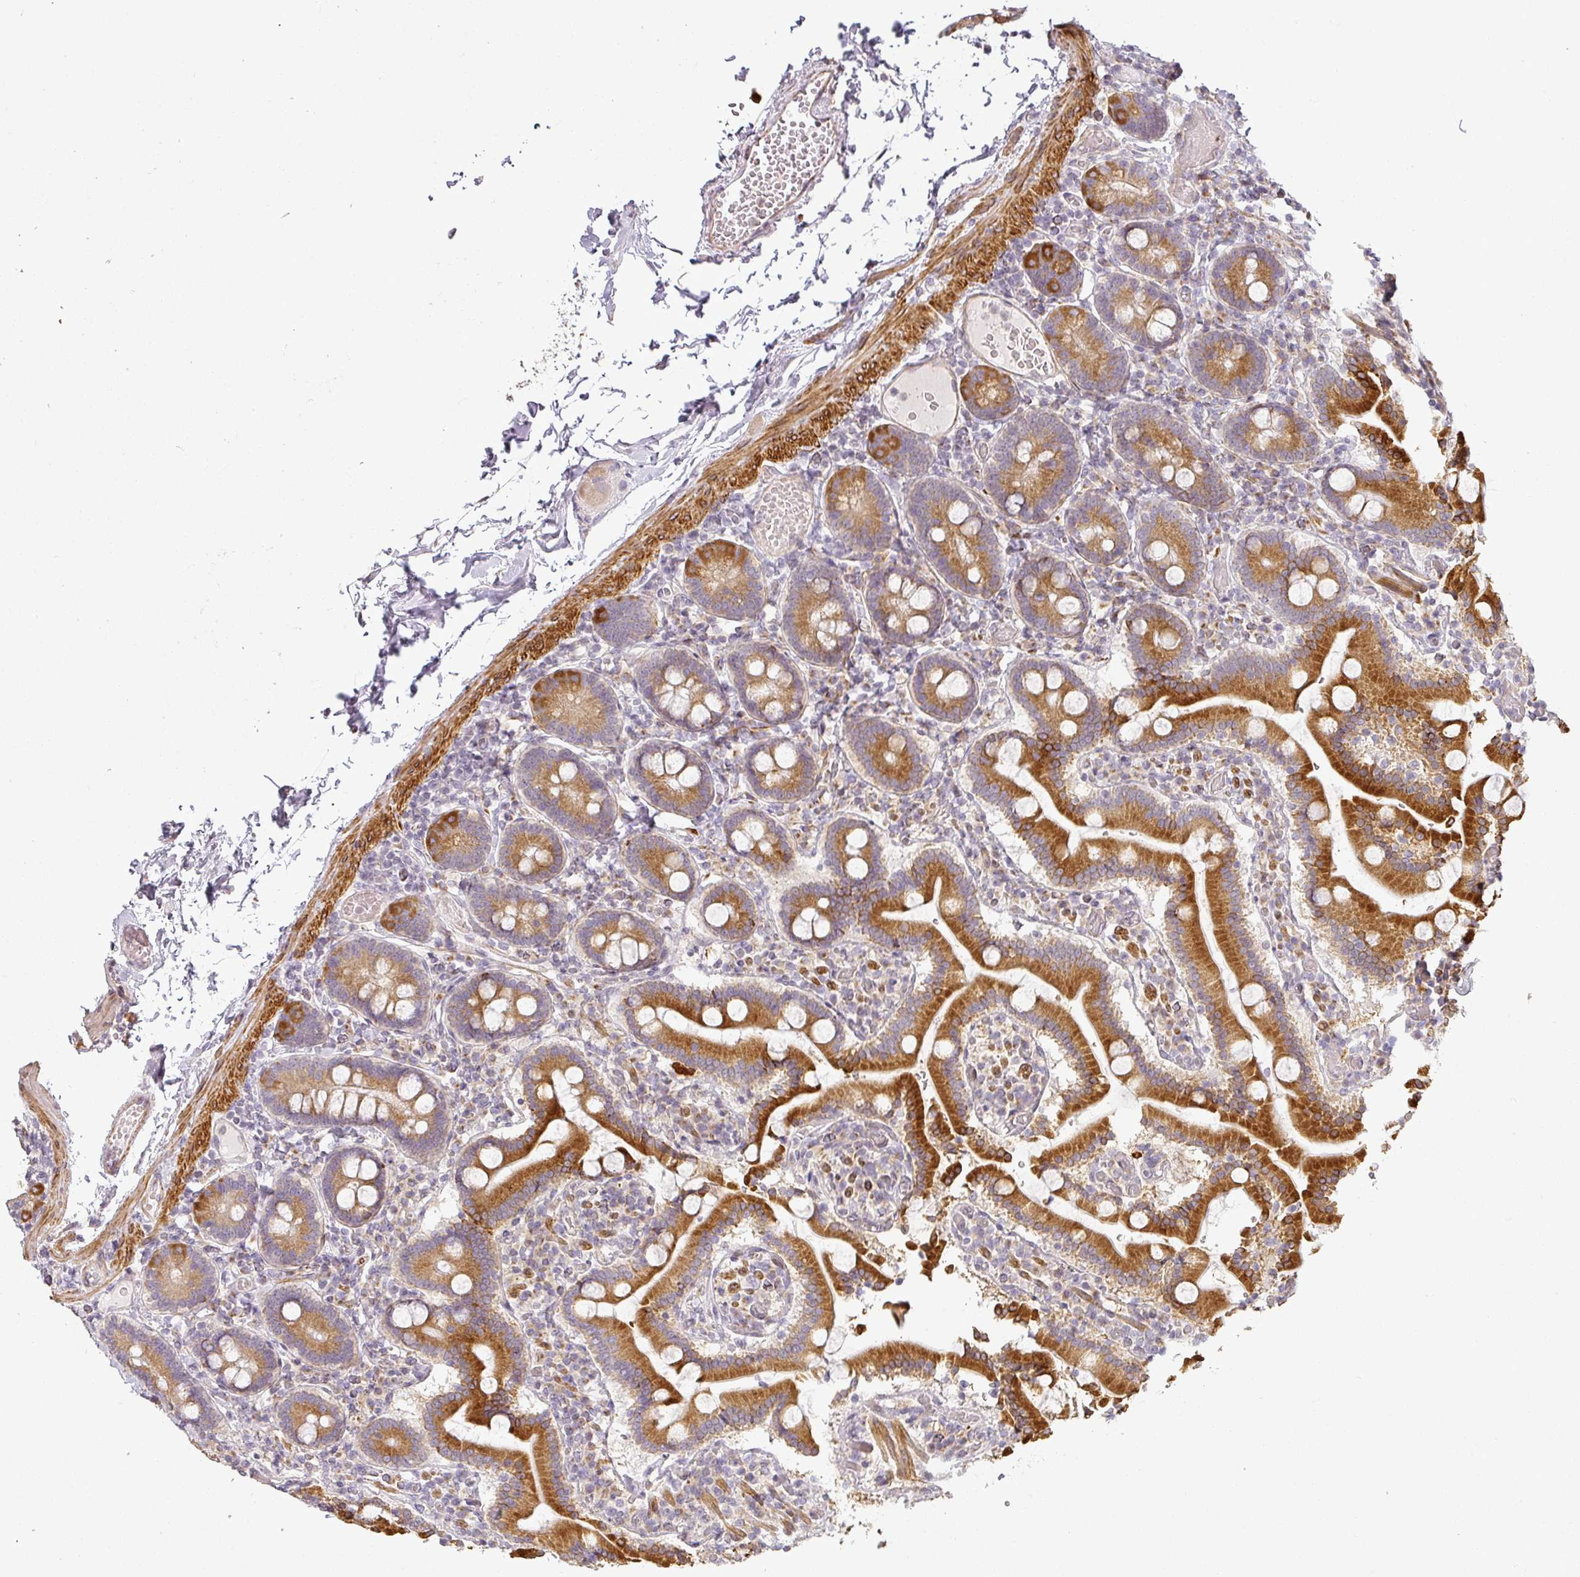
{"staining": {"intensity": "strong", "quantity": ">75%", "location": "cytoplasmic/membranous"}, "tissue": "duodenum", "cell_type": "Glandular cells", "image_type": "normal", "snomed": [{"axis": "morphology", "description": "Normal tissue, NOS"}, {"axis": "topography", "description": "Duodenum"}], "caption": "High-power microscopy captured an immunohistochemistry image of normal duodenum, revealing strong cytoplasmic/membranous expression in about >75% of glandular cells.", "gene": "CCDC144A", "patient": {"sex": "male", "age": 55}}